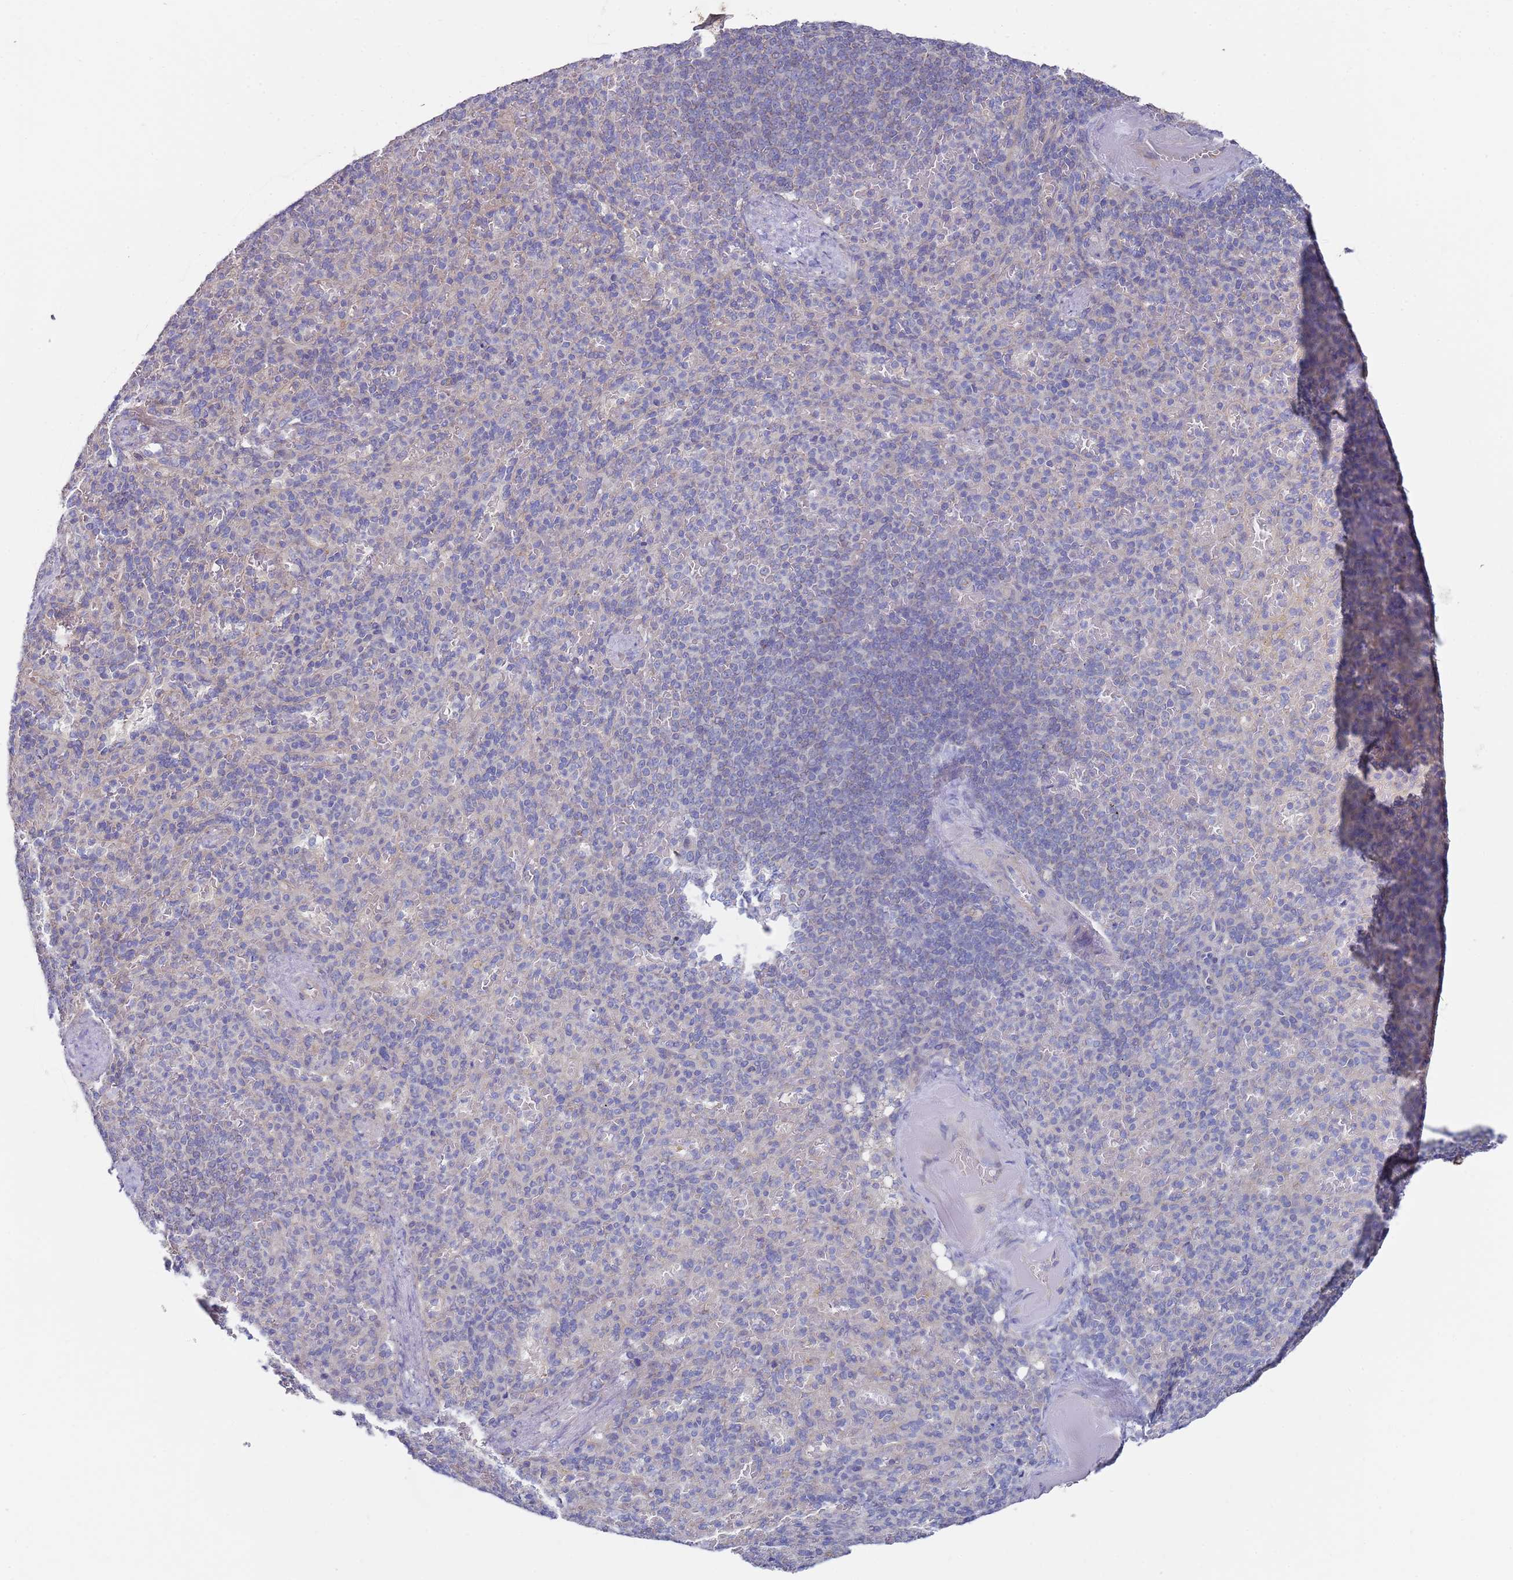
{"staining": {"intensity": "negative", "quantity": "none", "location": "none"}, "tissue": "spleen", "cell_type": "Cells in red pulp", "image_type": "normal", "snomed": [{"axis": "morphology", "description": "Normal tissue, NOS"}, {"axis": "topography", "description": "Spleen"}], "caption": "Unremarkable spleen was stained to show a protein in brown. There is no significant staining in cells in red pulp. (DAB (3,3'-diaminobenzidine) IHC with hematoxylin counter stain).", "gene": "SCAPER", "patient": {"sex": "female", "age": 74}}